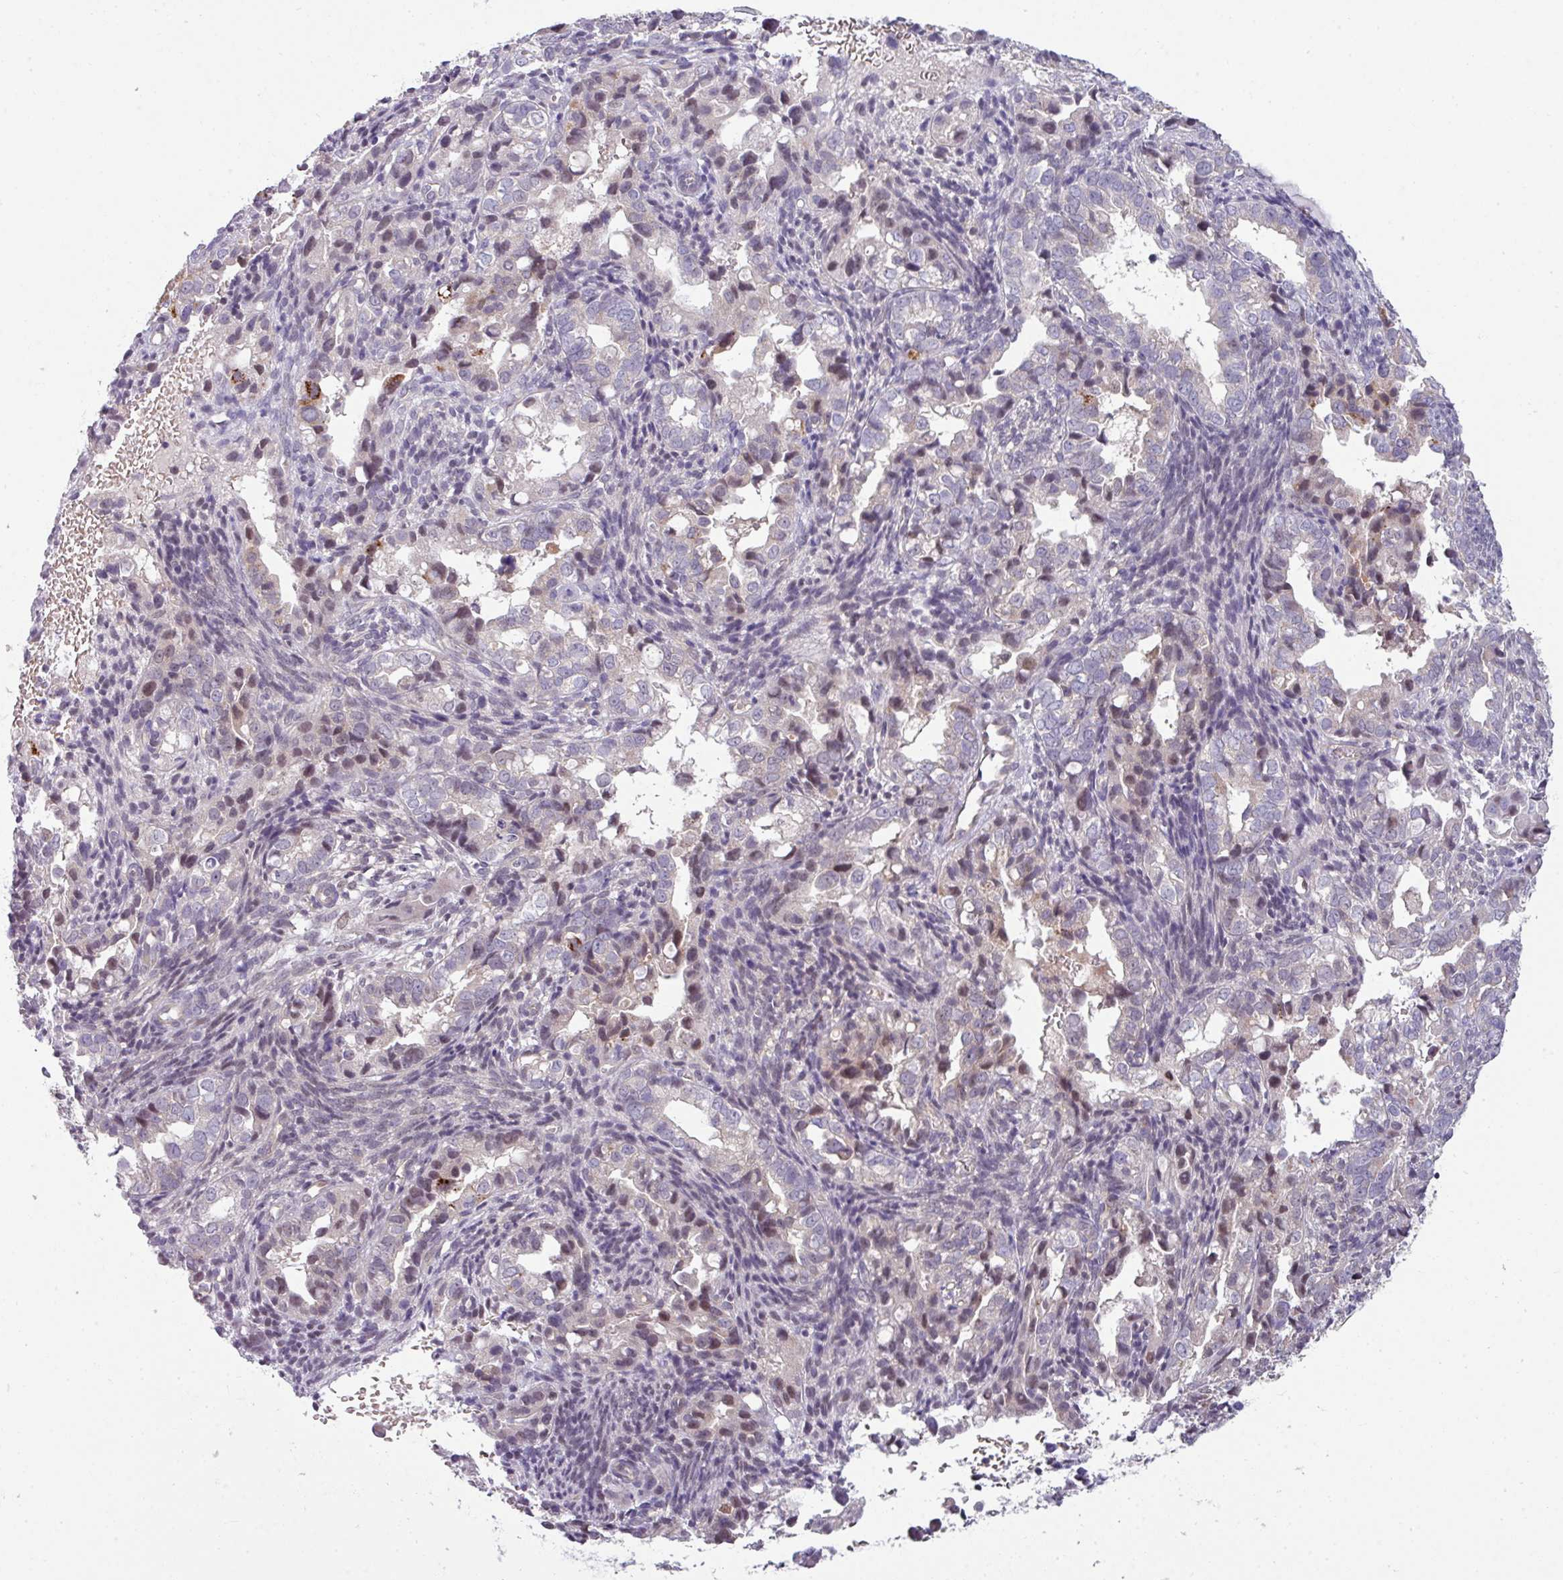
{"staining": {"intensity": "moderate", "quantity": "<25%", "location": "nuclear"}, "tissue": "endometrial cancer", "cell_type": "Tumor cells", "image_type": "cancer", "snomed": [{"axis": "morphology", "description": "Adenocarcinoma, NOS"}, {"axis": "topography", "description": "Endometrium"}], "caption": "Endometrial cancer (adenocarcinoma) stained for a protein exhibits moderate nuclear positivity in tumor cells.", "gene": "STAT5A", "patient": {"sex": "female", "age": 57}}